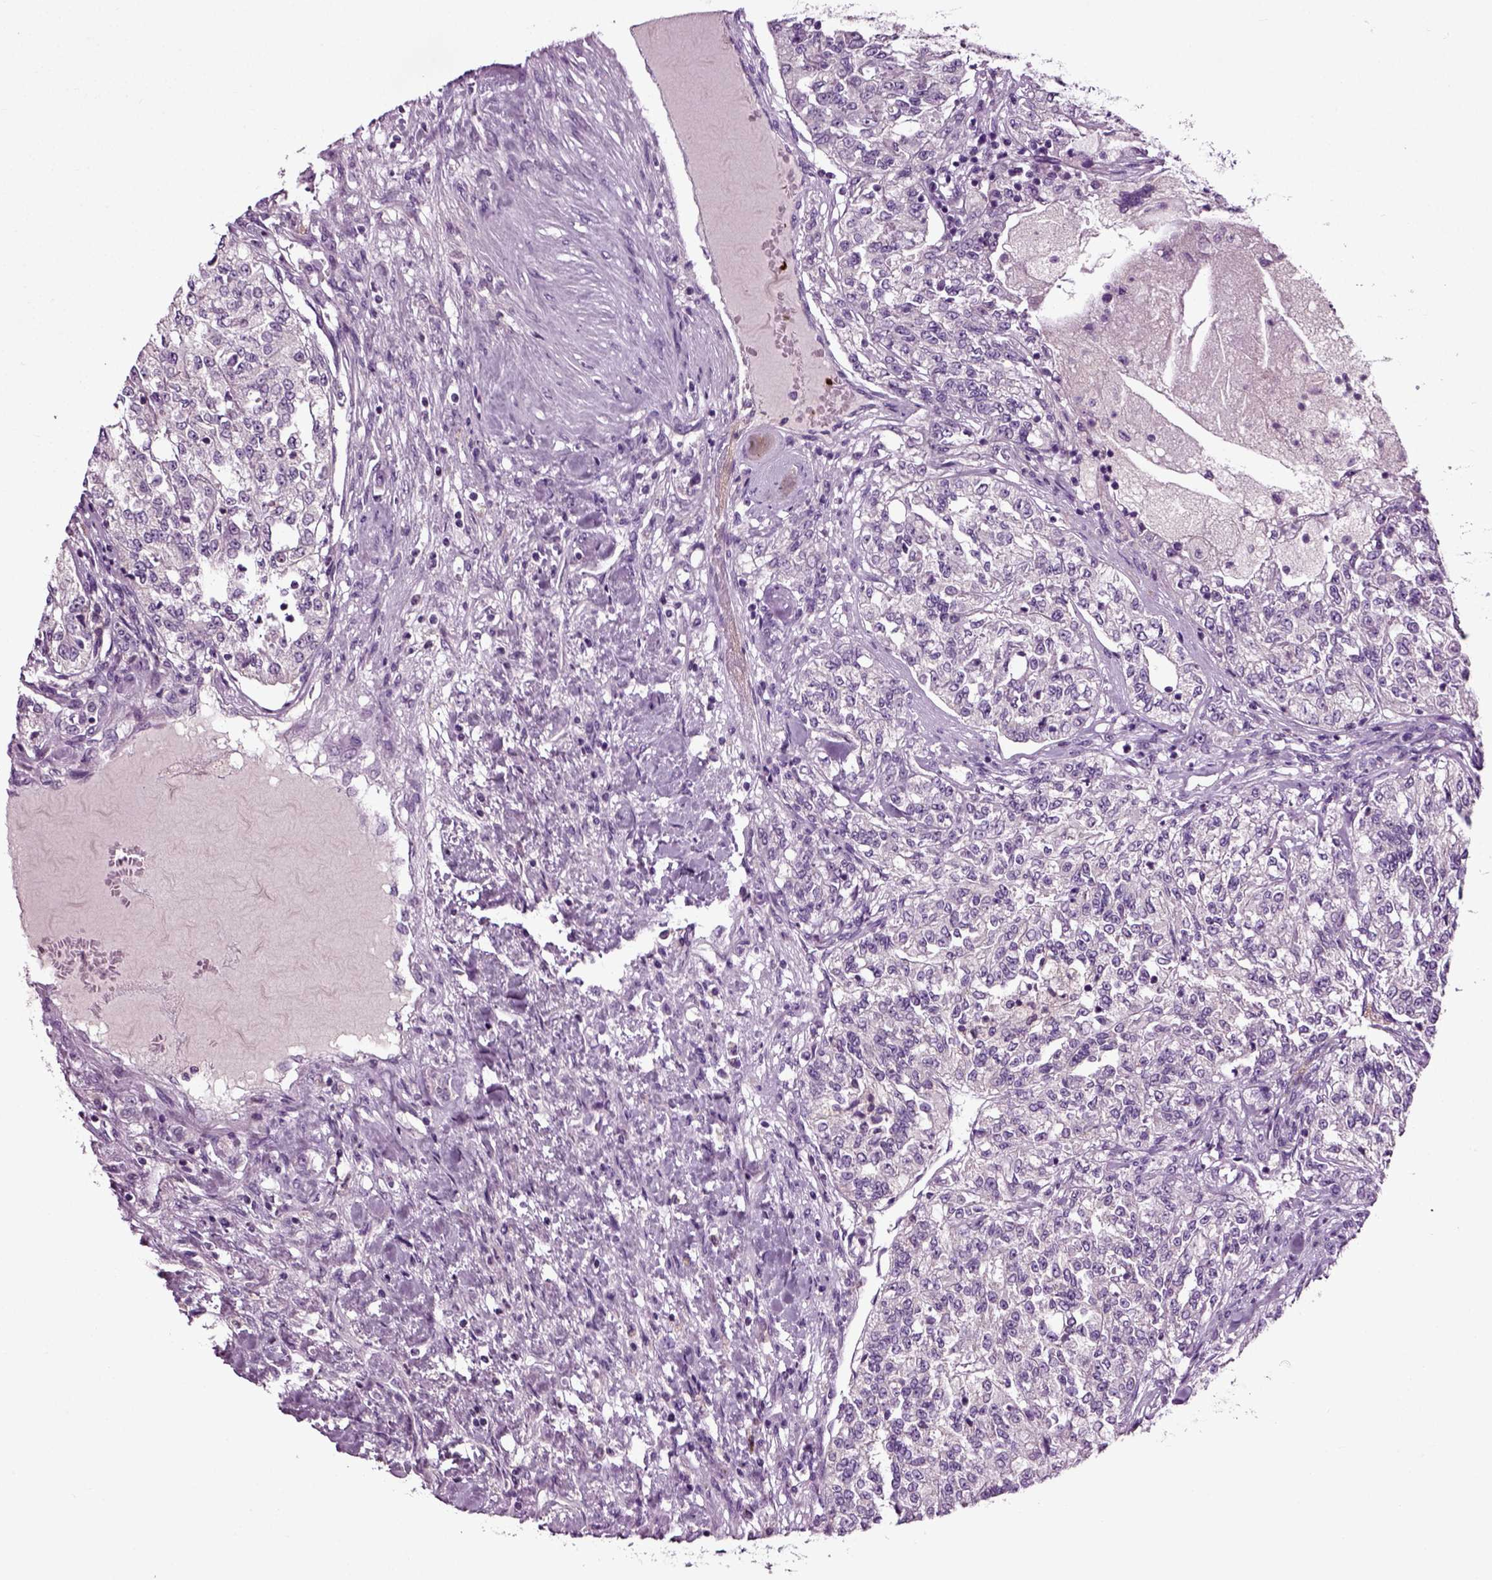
{"staining": {"intensity": "negative", "quantity": "none", "location": "none"}, "tissue": "renal cancer", "cell_type": "Tumor cells", "image_type": "cancer", "snomed": [{"axis": "morphology", "description": "Adenocarcinoma, NOS"}, {"axis": "topography", "description": "Kidney"}], "caption": "This is a histopathology image of IHC staining of adenocarcinoma (renal), which shows no positivity in tumor cells.", "gene": "SPATA17", "patient": {"sex": "female", "age": 63}}